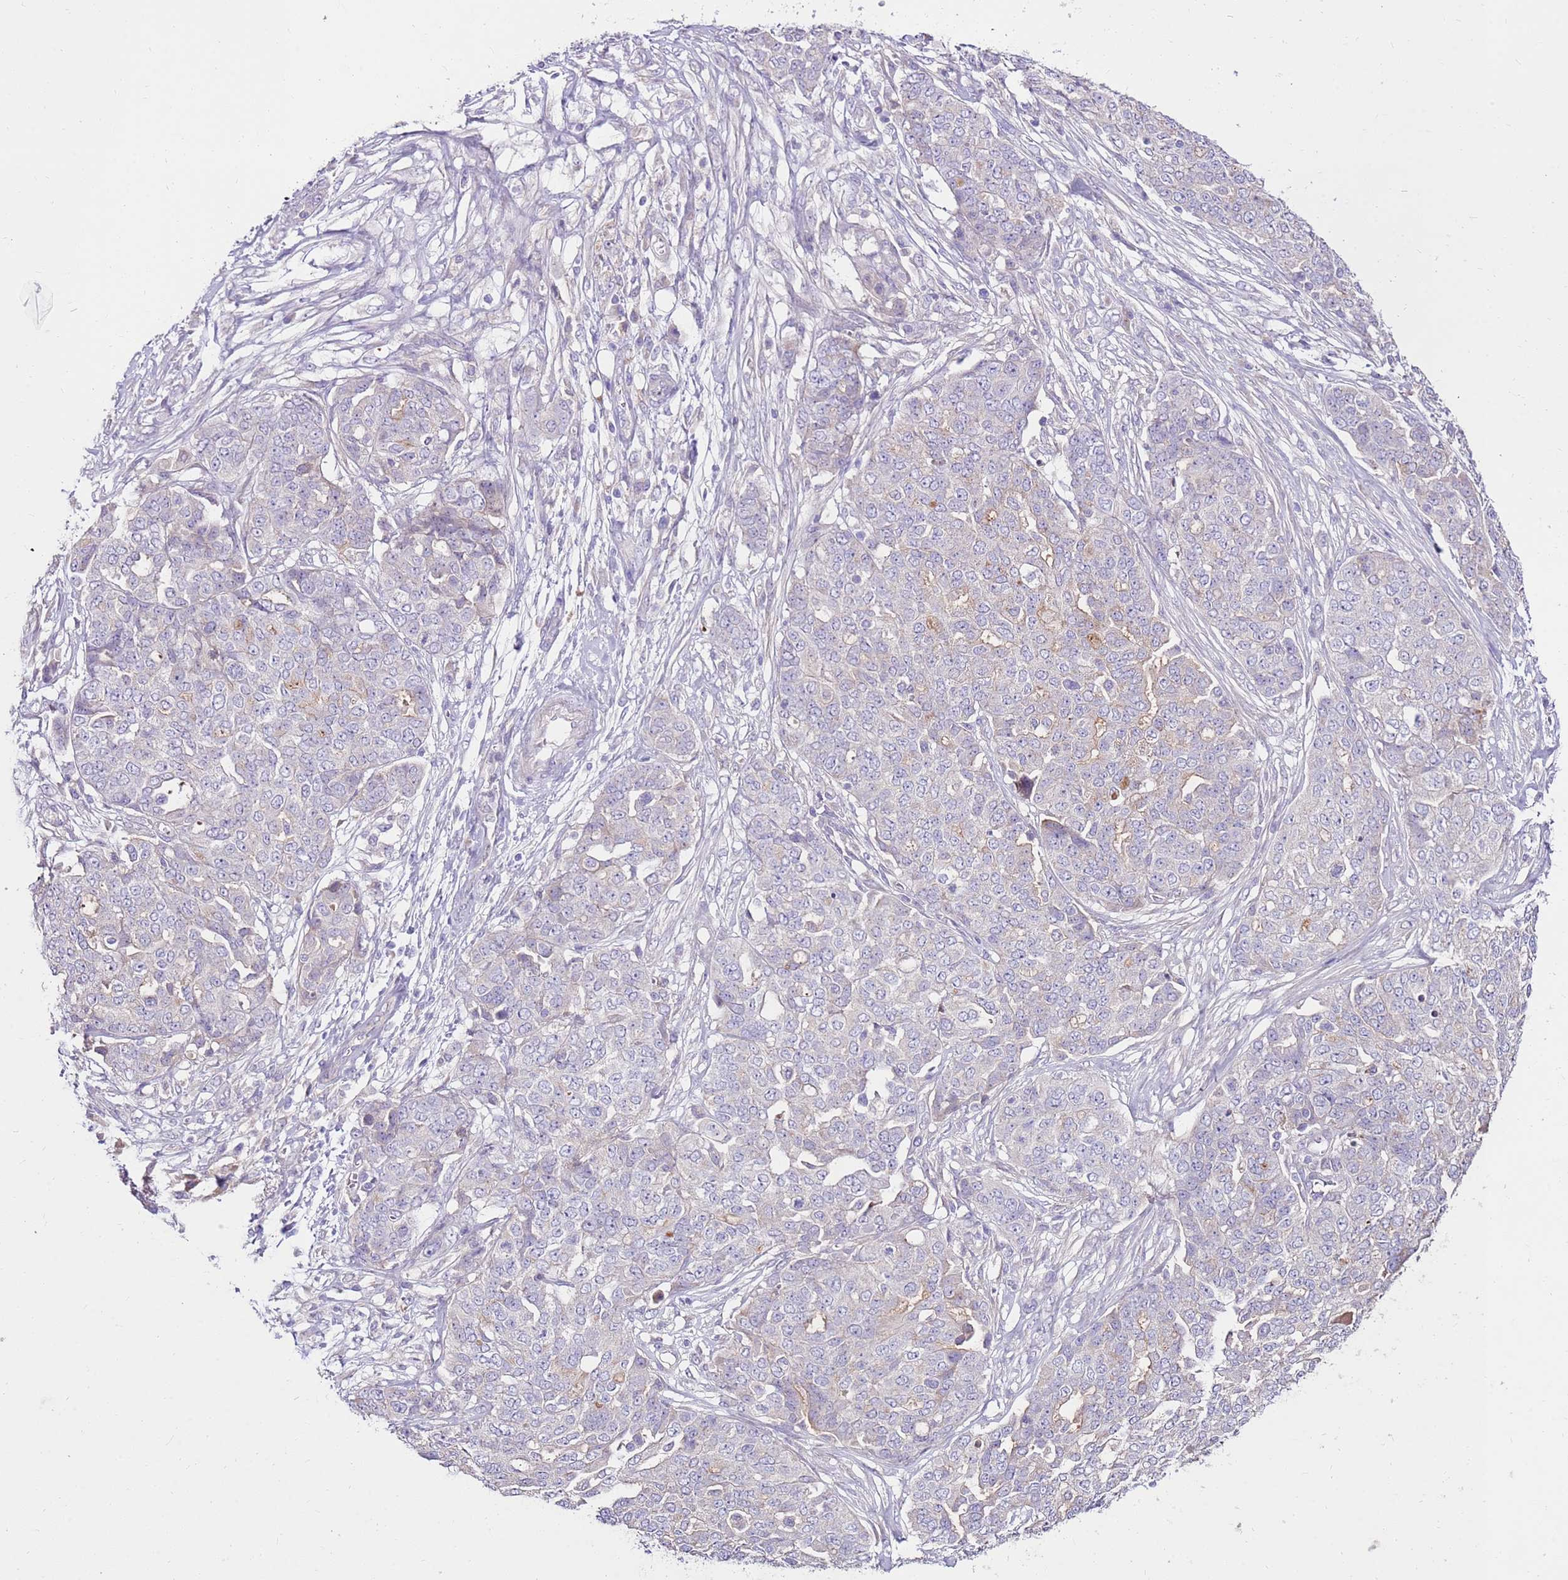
{"staining": {"intensity": "negative", "quantity": "none", "location": "none"}, "tissue": "ovarian cancer", "cell_type": "Tumor cells", "image_type": "cancer", "snomed": [{"axis": "morphology", "description": "Cystadenocarcinoma, serous, NOS"}, {"axis": "topography", "description": "Soft tissue"}, {"axis": "topography", "description": "Ovary"}], "caption": "Immunohistochemical staining of human serous cystadenocarcinoma (ovarian) displays no significant expression in tumor cells.", "gene": "SLC44A4", "patient": {"sex": "female", "age": 57}}